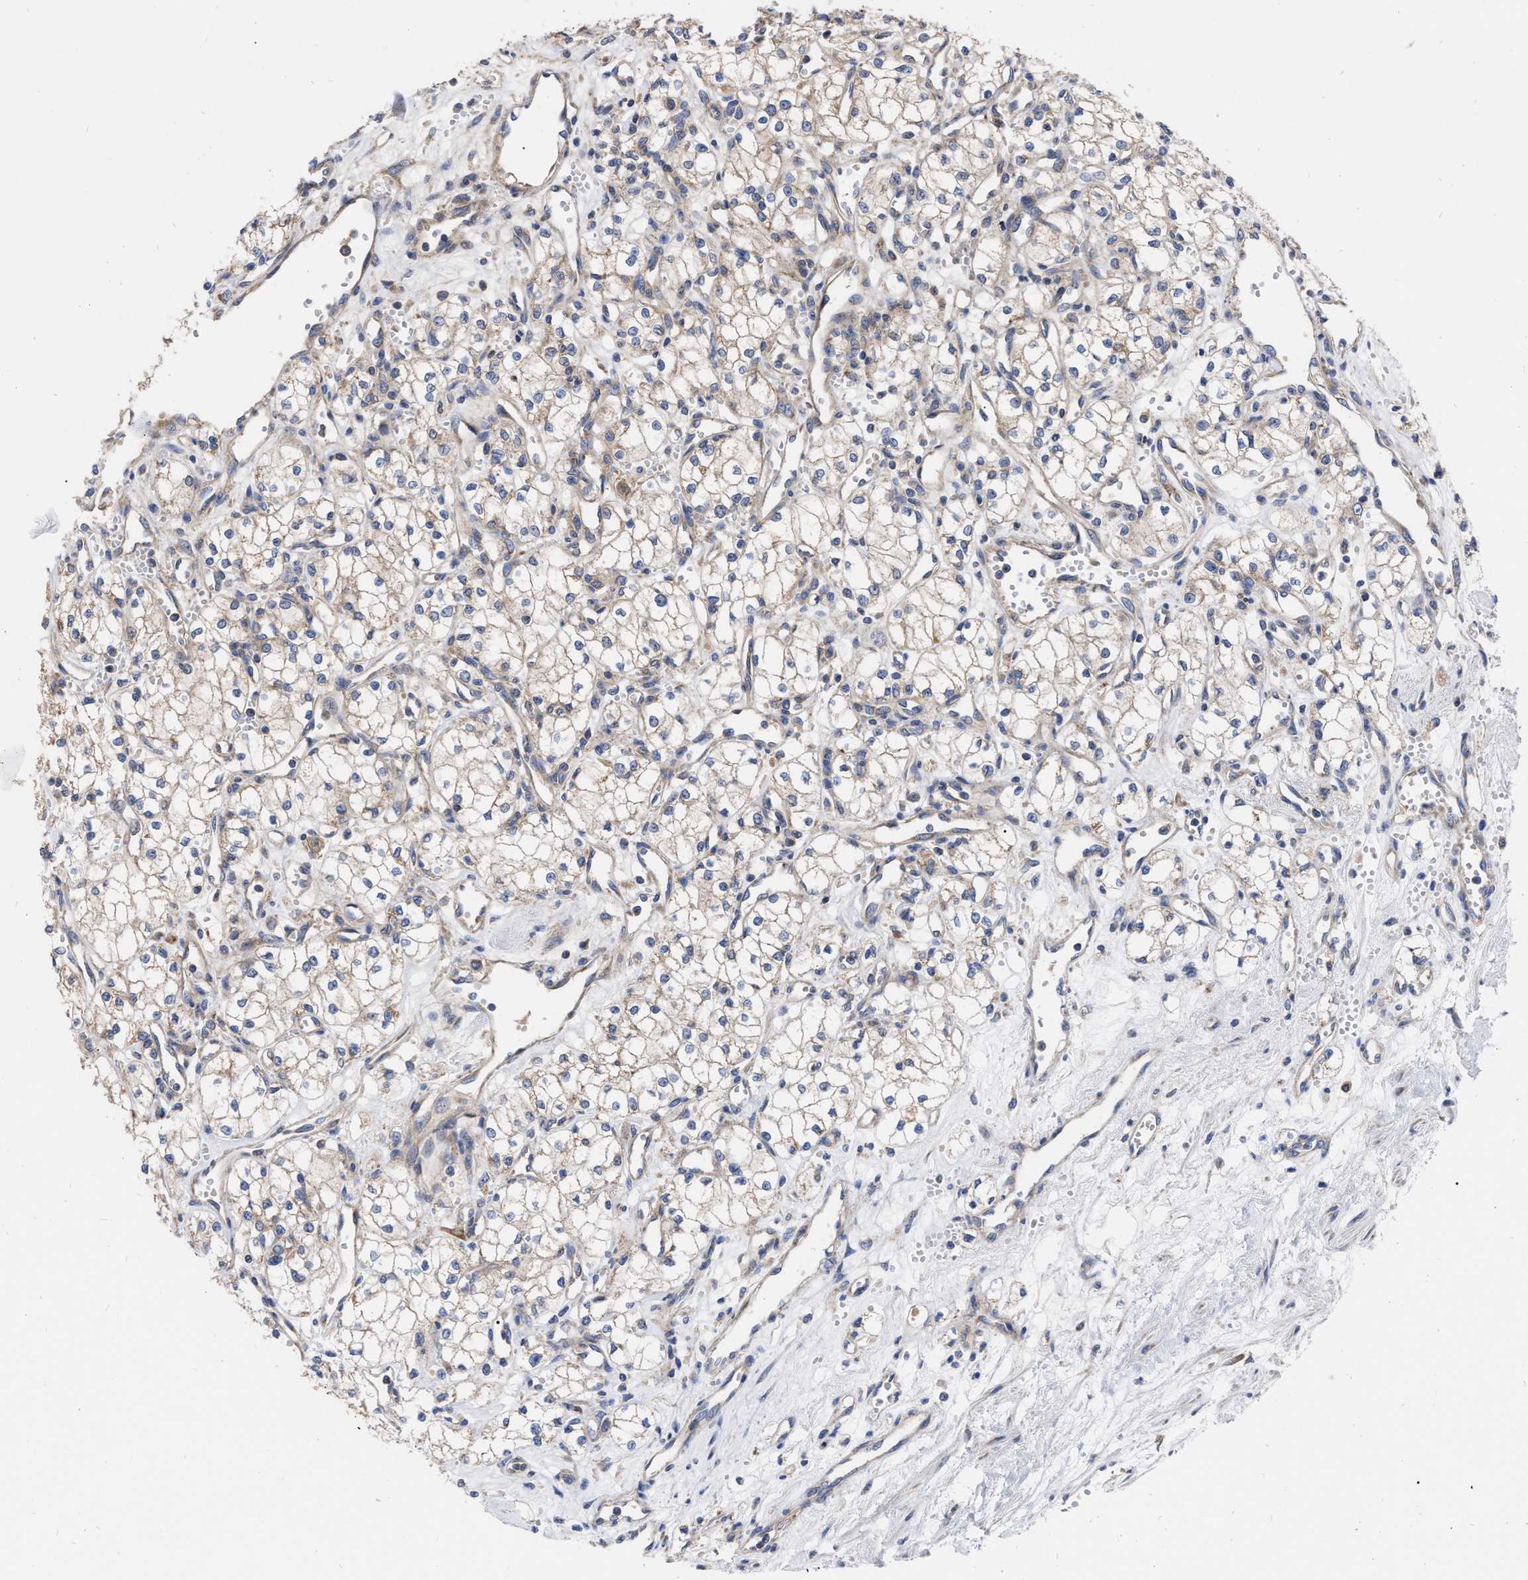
{"staining": {"intensity": "weak", "quantity": "25%-75%", "location": "cytoplasmic/membranous"}, "tissue": "renal cancer", "cell_type": "Tumor cells", "image_type": "cancer", "snomed": [{"axis": "morphology", "description": "Adenocarcinoma, NOS"}, {"axis": "topography", "description": "Kidney"}], "caption": "The image shows staining of adenocarcinoma (renal), revealing weak cytoplasmic/membranous protein staining (brown color) within tumor cells.", "gene": "CDKN2C", "patient": {"sex": "male", "age": 59}}